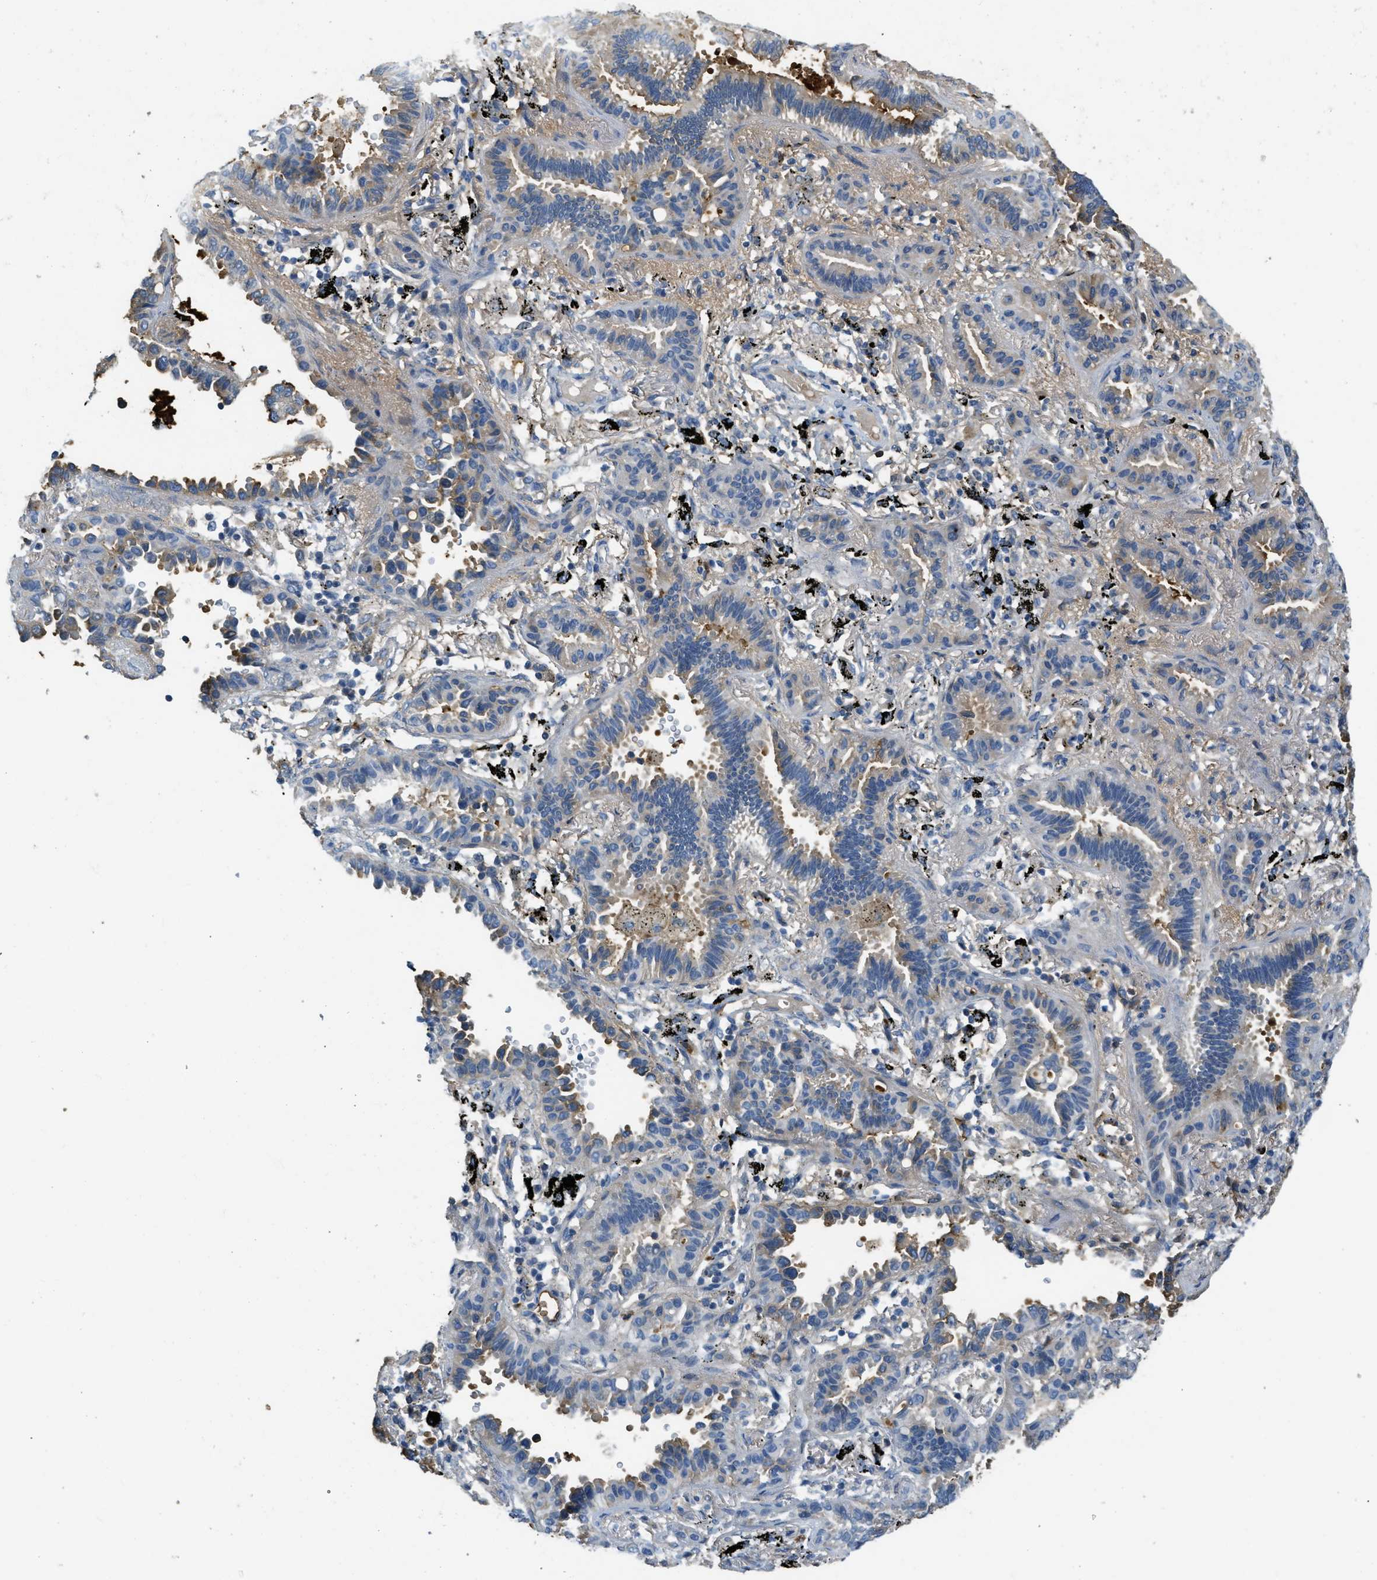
{"staining": {"intensity": "moderate", "quantity": "25%-75%", "location": "cytoplasmic/membranous,nuclear"}, "tissue": "lung cancer", "cell_type": "Tumor cells", "image_type": "cancer", "snomed": [{"axis": "morphology", "description": "Normal tissue, NOS"}, {"axis": "morphology", "description": "Adenocarcinoma, NOS"}, {"axis": "topography", "description": "Lung"}], "caption": "Lung cancer (adenocarcinoma) stained for a protein (brown) exhibits moderate cytoplasmic/membranous and nuclear positive positivity in approximately 25%-75% of tumor cells.", "gene": "PRTN3", "patient": {"sex": "male", "age": 59}}